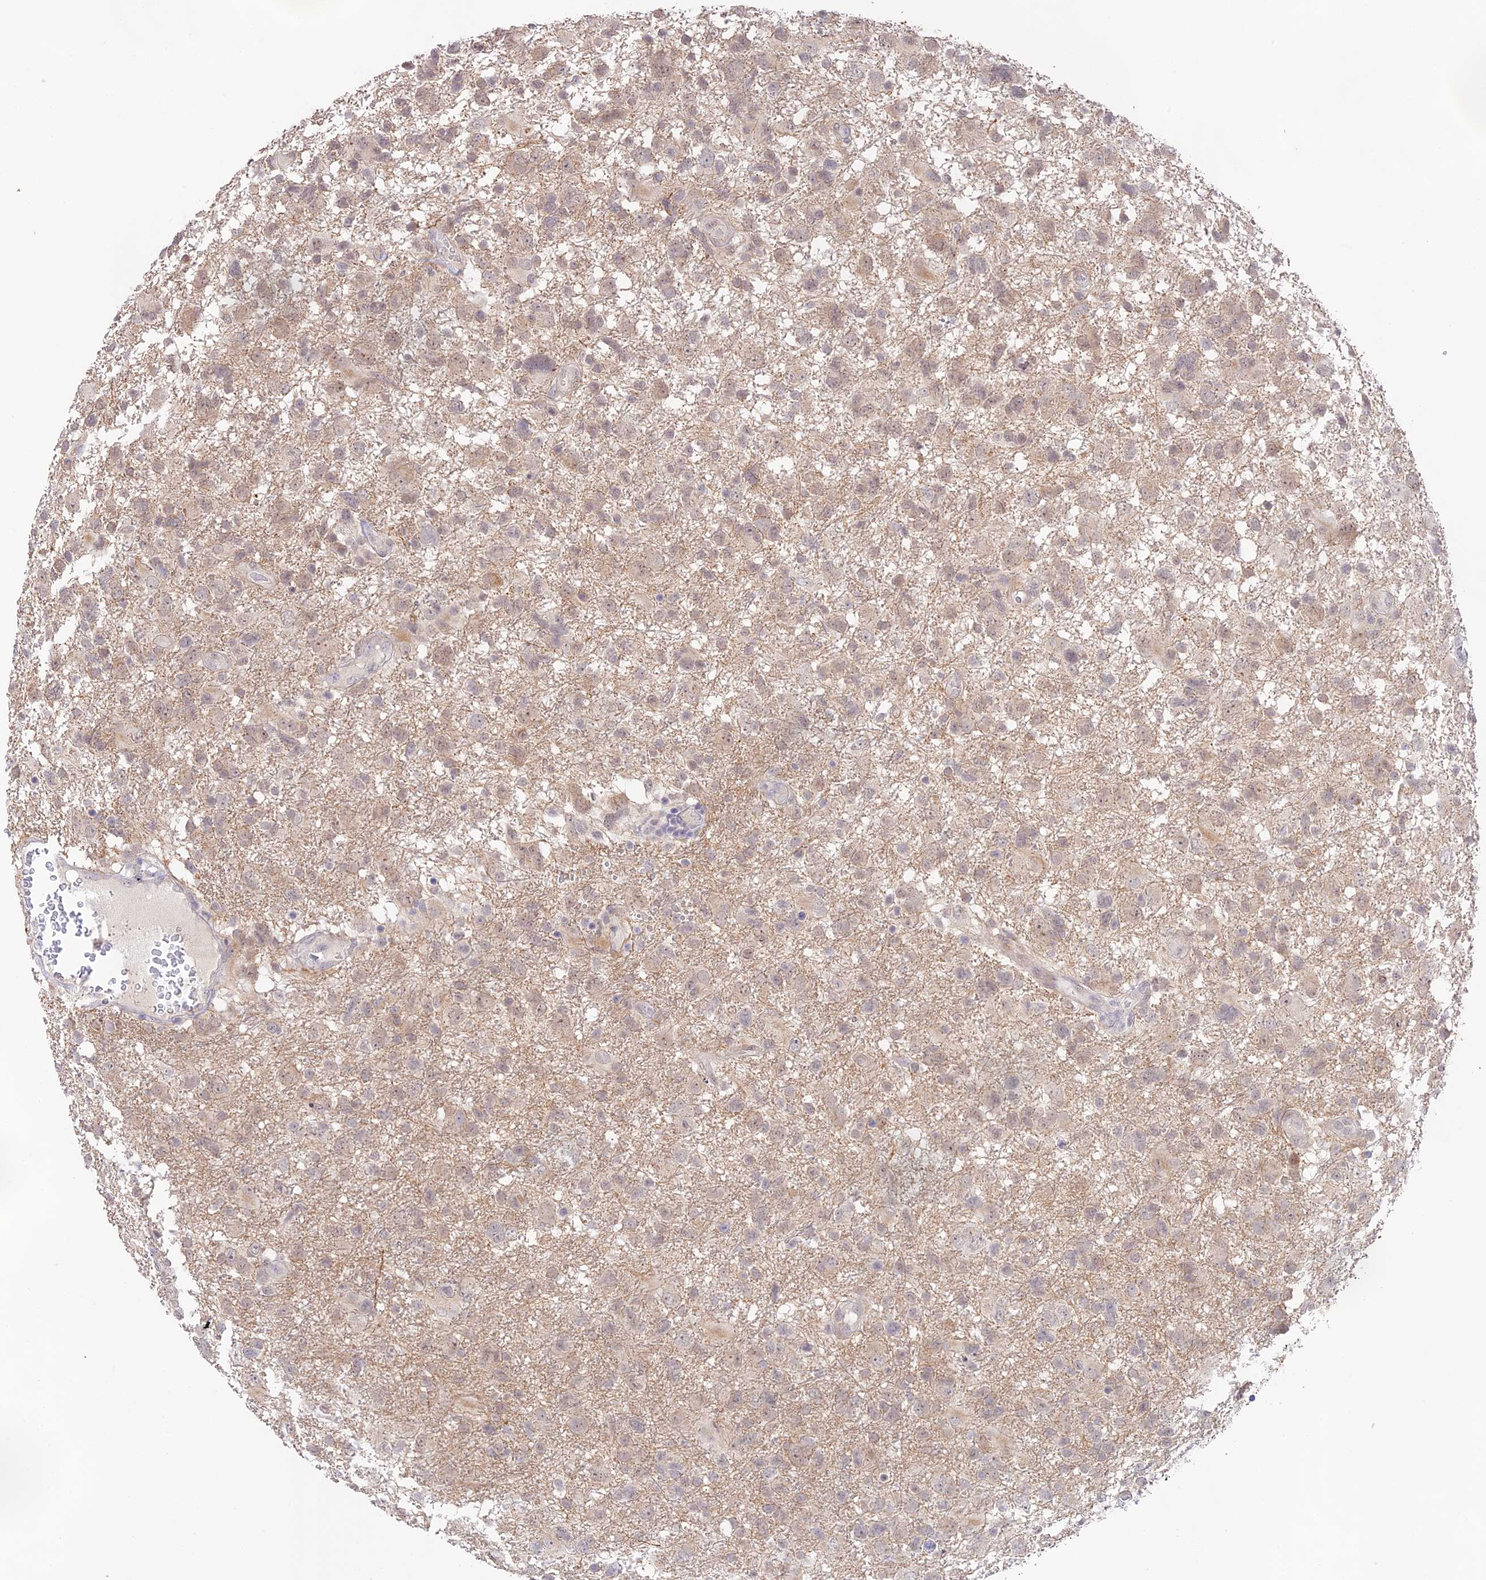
{"staining": {"intensity": "negative", "quantity": "none", "location": "none"}, "tissue": "glioma", "cell_type": "Tumor cells", "image_type": "cancer", "snomed": [{"axis": "morphology", "description": "Glioma, malignant, High grade"}, {"axis": "topography", "description": "Brain"}], "caption": "High power microscopy micrograph of an IHC image of glioma, revealing no significant expression in tumor cells.", "gene": "CAMSAP3", "patient": {"sex": "male", "age": 61}}